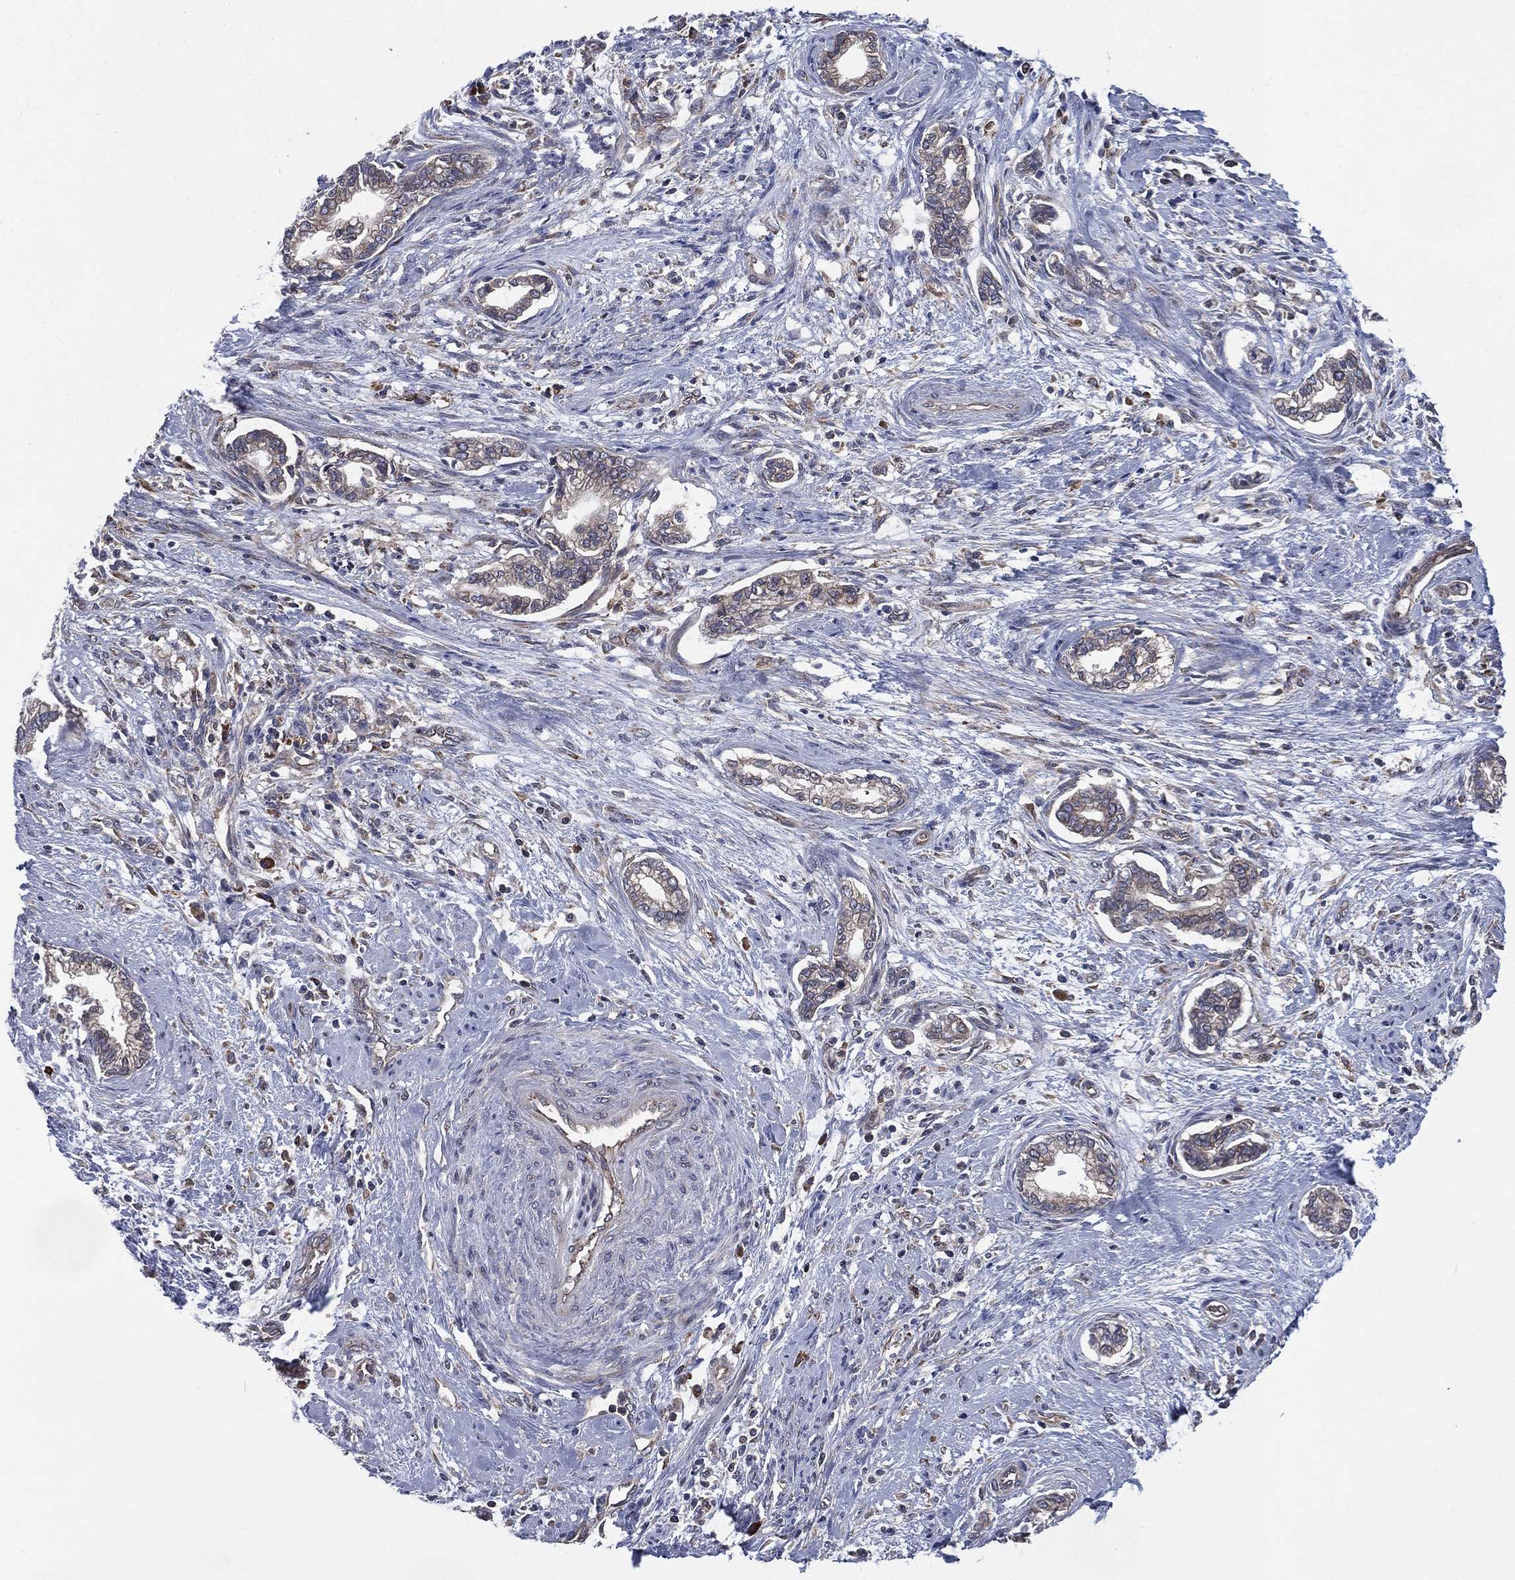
{"staining": {"intensity": "negative", "quantity": "none", "location": "none"}, "tissue": "cervical cancer", "cell_type": "Tumor cells", "image_type": "cancer", "snomed": [{"axis": "morphology", "description": "Adenocarcinoma, NOS"}, {"axis": "topography", "description": "Cervix"}], "caption": "Immunohistochemical staining of human adenocarcinoma (cervical) displays no significant positivity in tumor cells. (DAB immunohistochemistry with hematoxylin counter stain).", "gene": "C2orf76", "patient": {"sex": "female", "age": 62}}